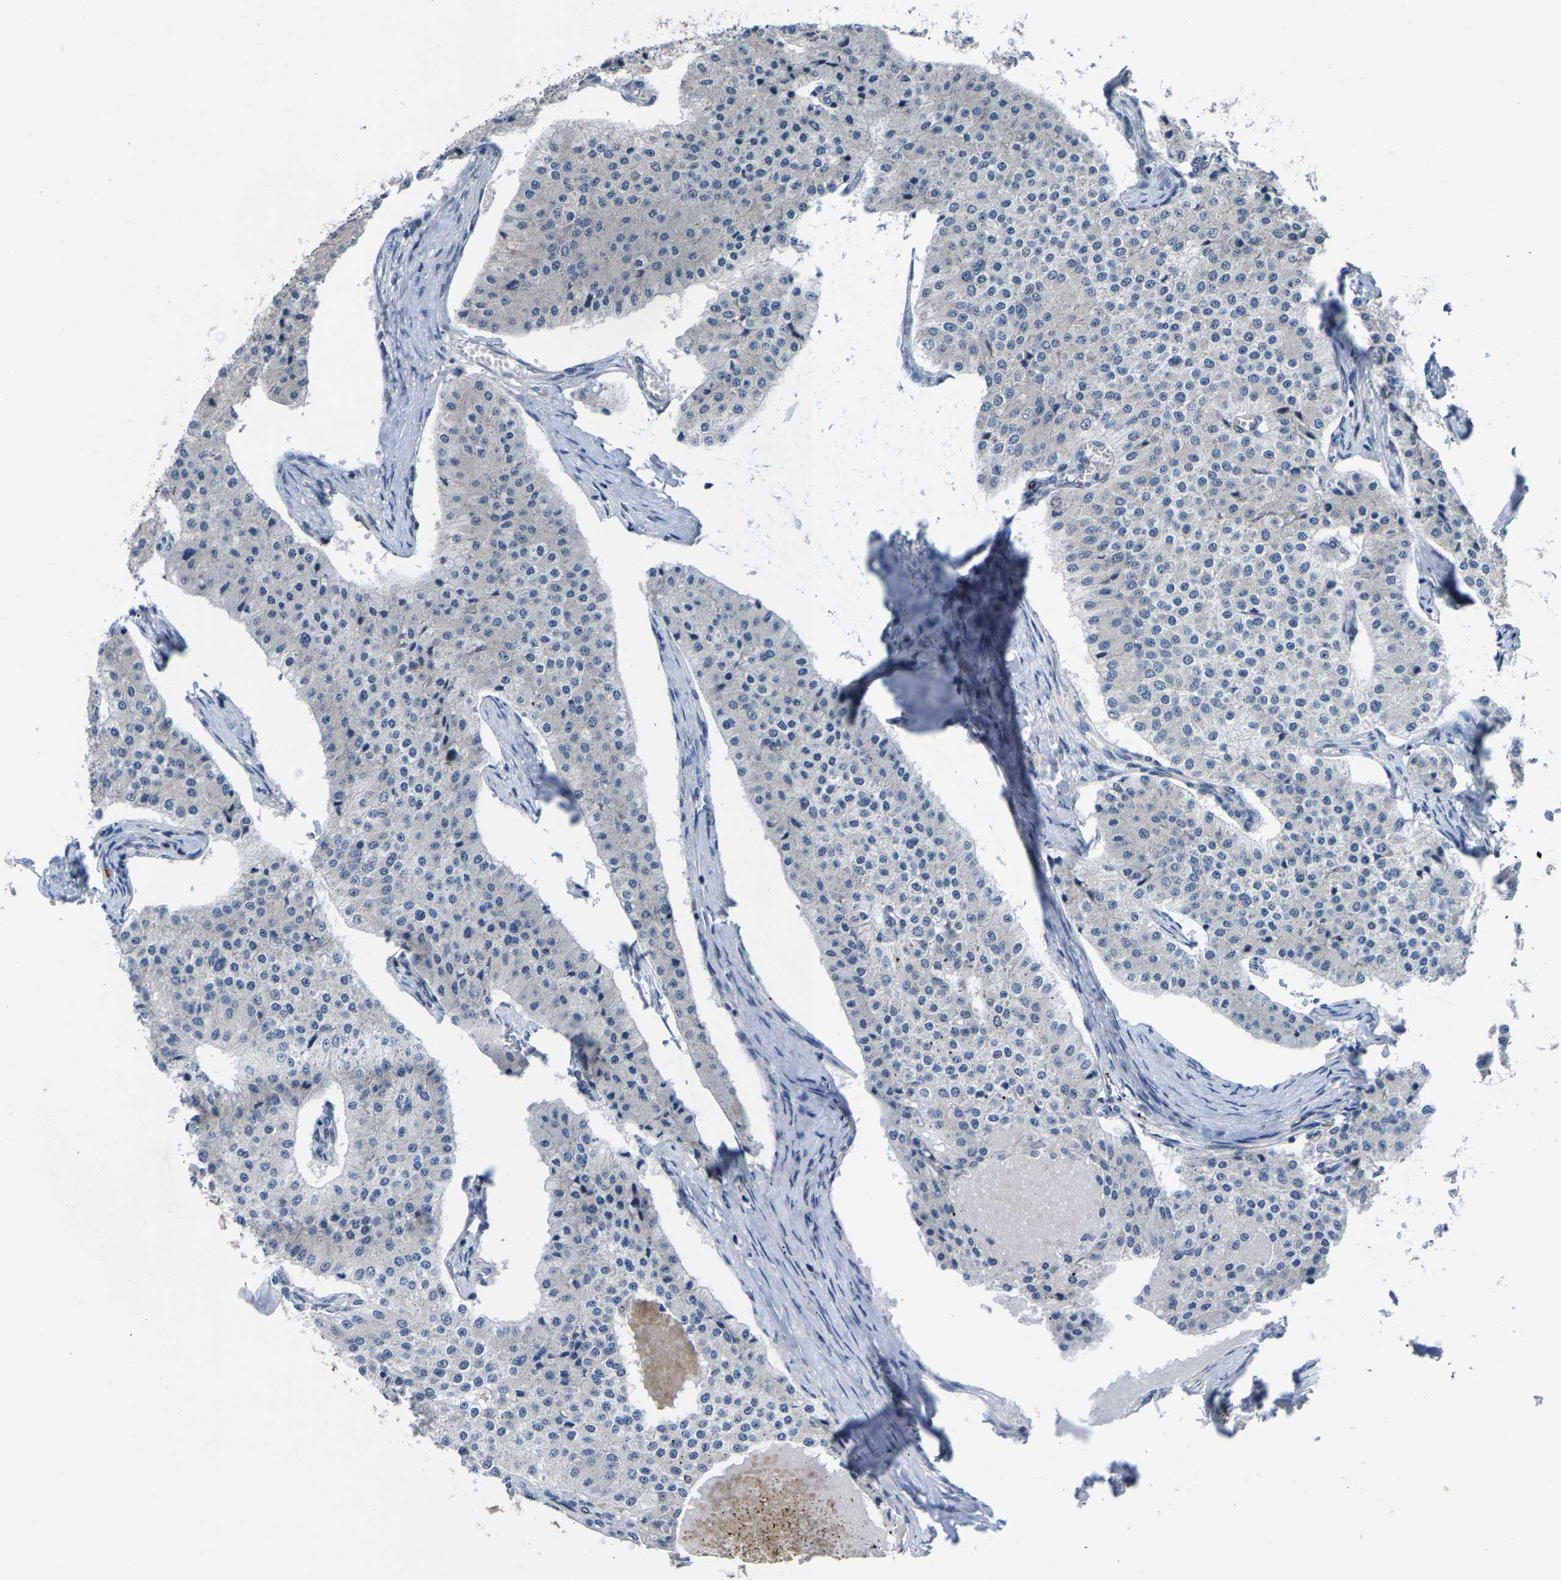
{"staining": {"intensity": "negative", "quantity": "none", "location": "none"}, "tissue": "carcinoid", "cell_type": "Tumor cells", "image_type": "cancer", "snomed": [{"axis": "morphology", "description": "Carcinoid, malignant, NOS"}, {"axis": "topography", "description": "Colon"}], "caption": "DAB (3,3'-diaminobenzidine) immunohistochemical staining of carcinoid (malignant) exhibits no significant positivity in tumor cells.", "gene": "HAUS6", "patient": {"sex": "female", "age": 52}}